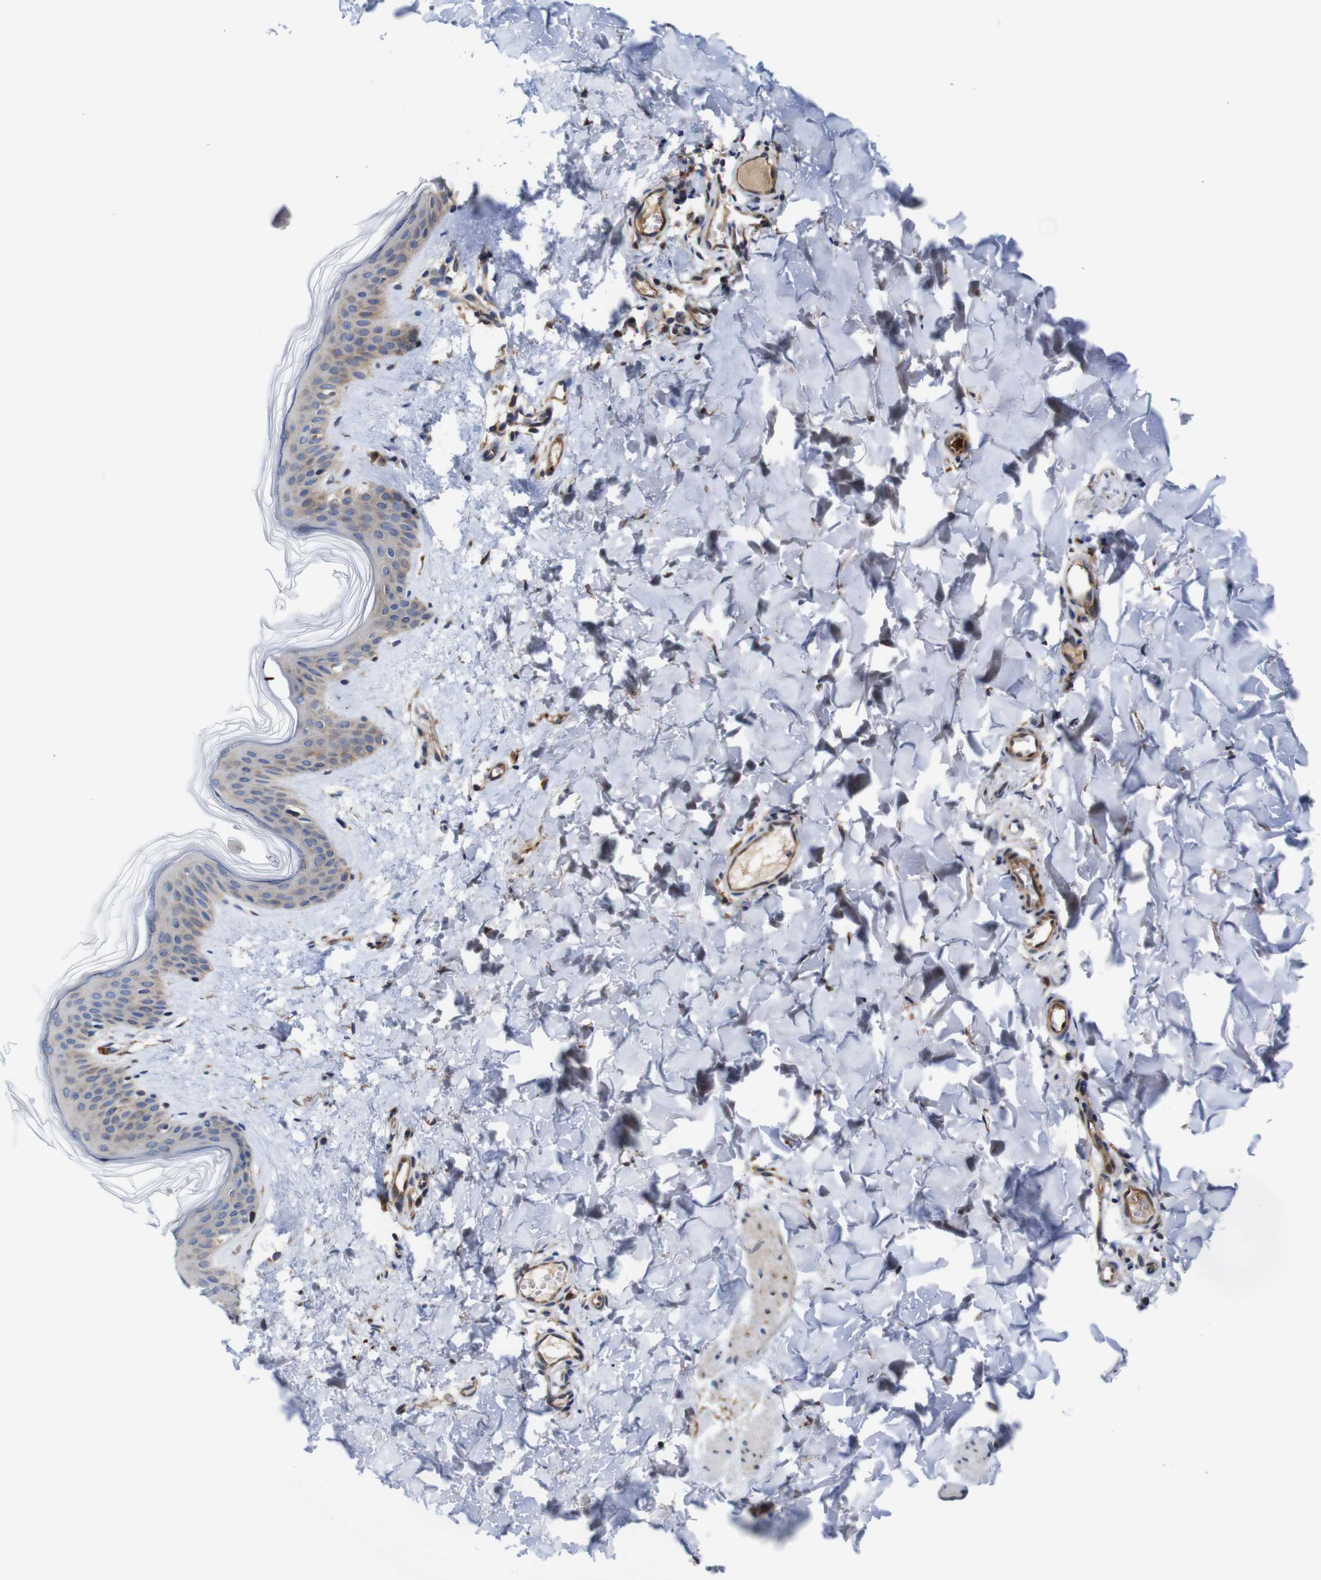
{"staining": {"intensity": "moderate", "quantity": ">75%", "location": "cytoplasmic/membranous"}, "tissue": "skin", "cell_type": "Fibroblasts", "image_type": "normal", "snomed": [{"axis": "morphology", "description": "Normal tissue, NOS"}, {"axis": "topography", "description": "Skin"}], "caption": "A high-resolution image shows immunohistochemistry staining of benign skin, which exhibits moderate cytoplasmic/membranous positivity in about >75% of fibroblasts.", "gene": "CLCC1", "patient": {"sex": "female", "age": 41}}